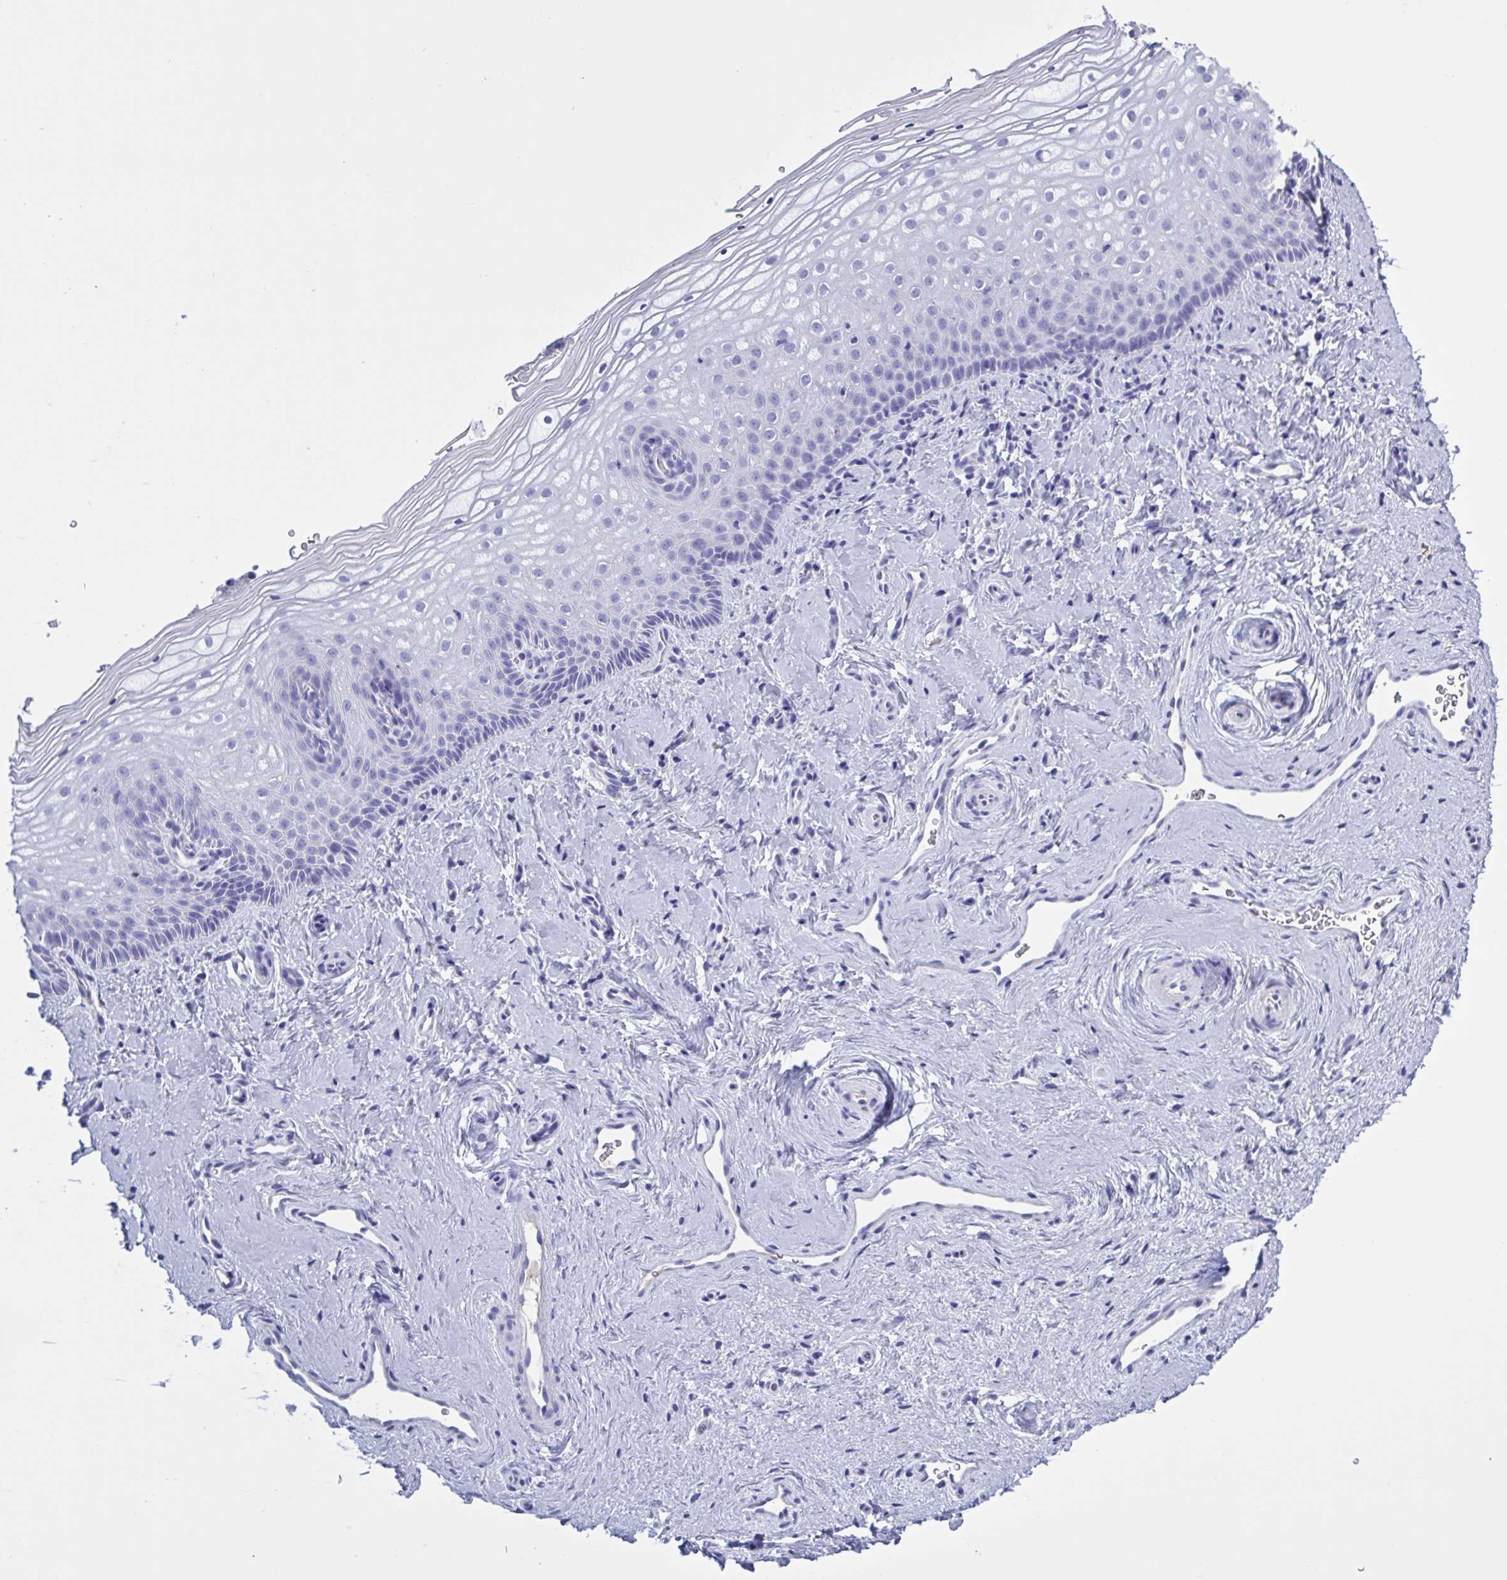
{"staining": {"intensity": "negative", "quantity": "none", "location": "none"}, "tissue": "vagina", "cell_type": "Squamous epithelial cells", "image_type": "normal", "snomed": [{"axis": "morphology", "description": "Normal tissue, NOS"}, {"axis": "topography", "description": "Vagina"}], "caption": "Protein analysis of normal vagina displays no significant staining in squamous epithelial cells. (DAB (3,3'-diaminobenzidine) immunohistochemistry (IHC), high magnification).", "gene": "USP35", "patient": {"sex": "female", "age": 51}}